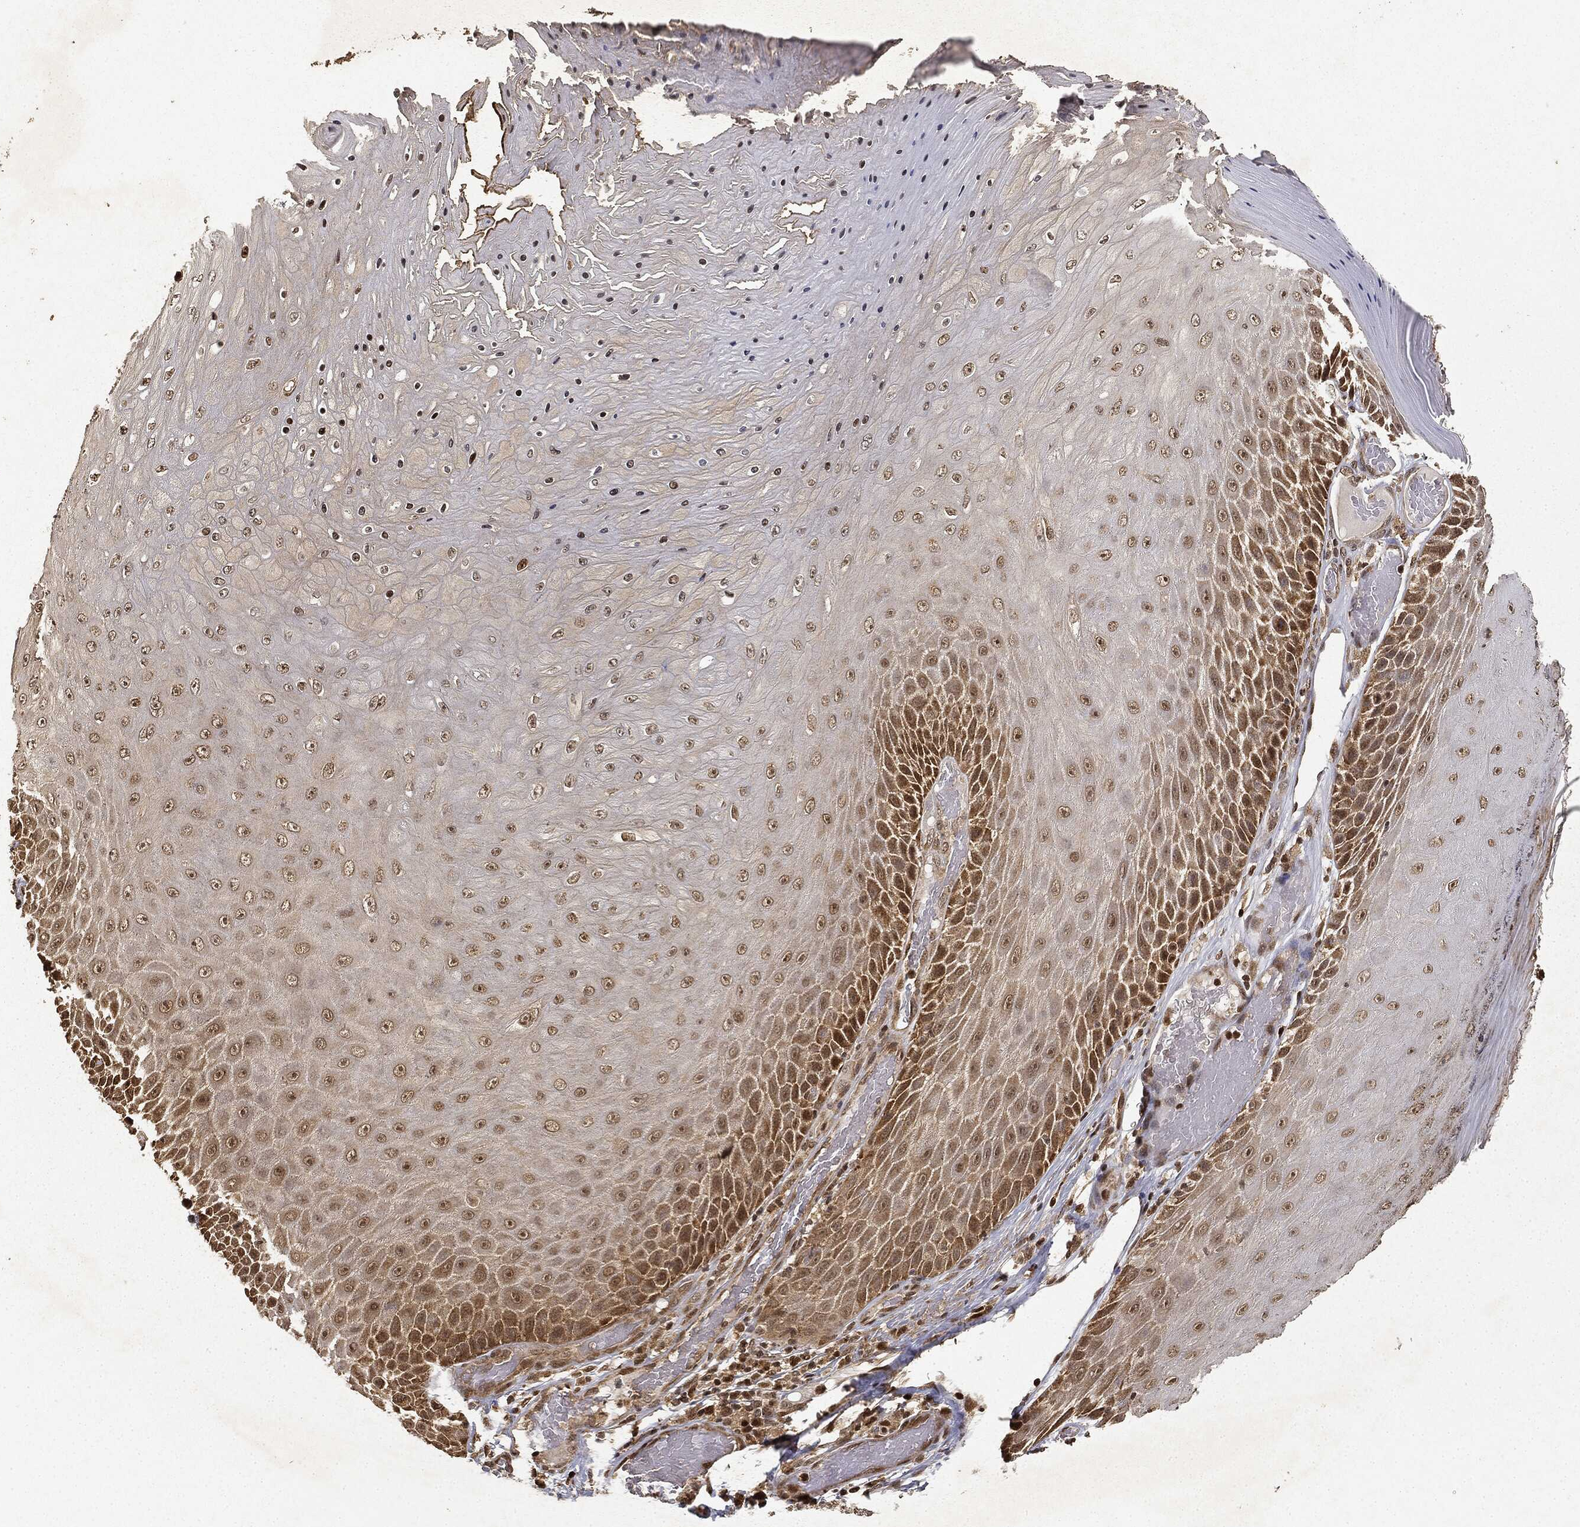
{"staining": {"intensity": "strong", "quantity": "<25%", "location": "cytoplasmic/membranous"}, "tissue": "skin cancer", "cell_type": "Tumor cells", "image_type": "cancer", "snomed": [{"axis": "morphology", "description": "Squamous cell carcinoma, NOS"}, {"axis": "topography", "description": "Skin"}], "caption": "Immunohistochemistry (IHC) of skin cancer demonstrates medium levels of strong cytoplasmic/membranous positivity in about <25% of tumor cells. (IHC, brightfield microscopy, high magnification).", "gene": "ZNHIT6", "patient": {"sex": "male", "age": 62}}